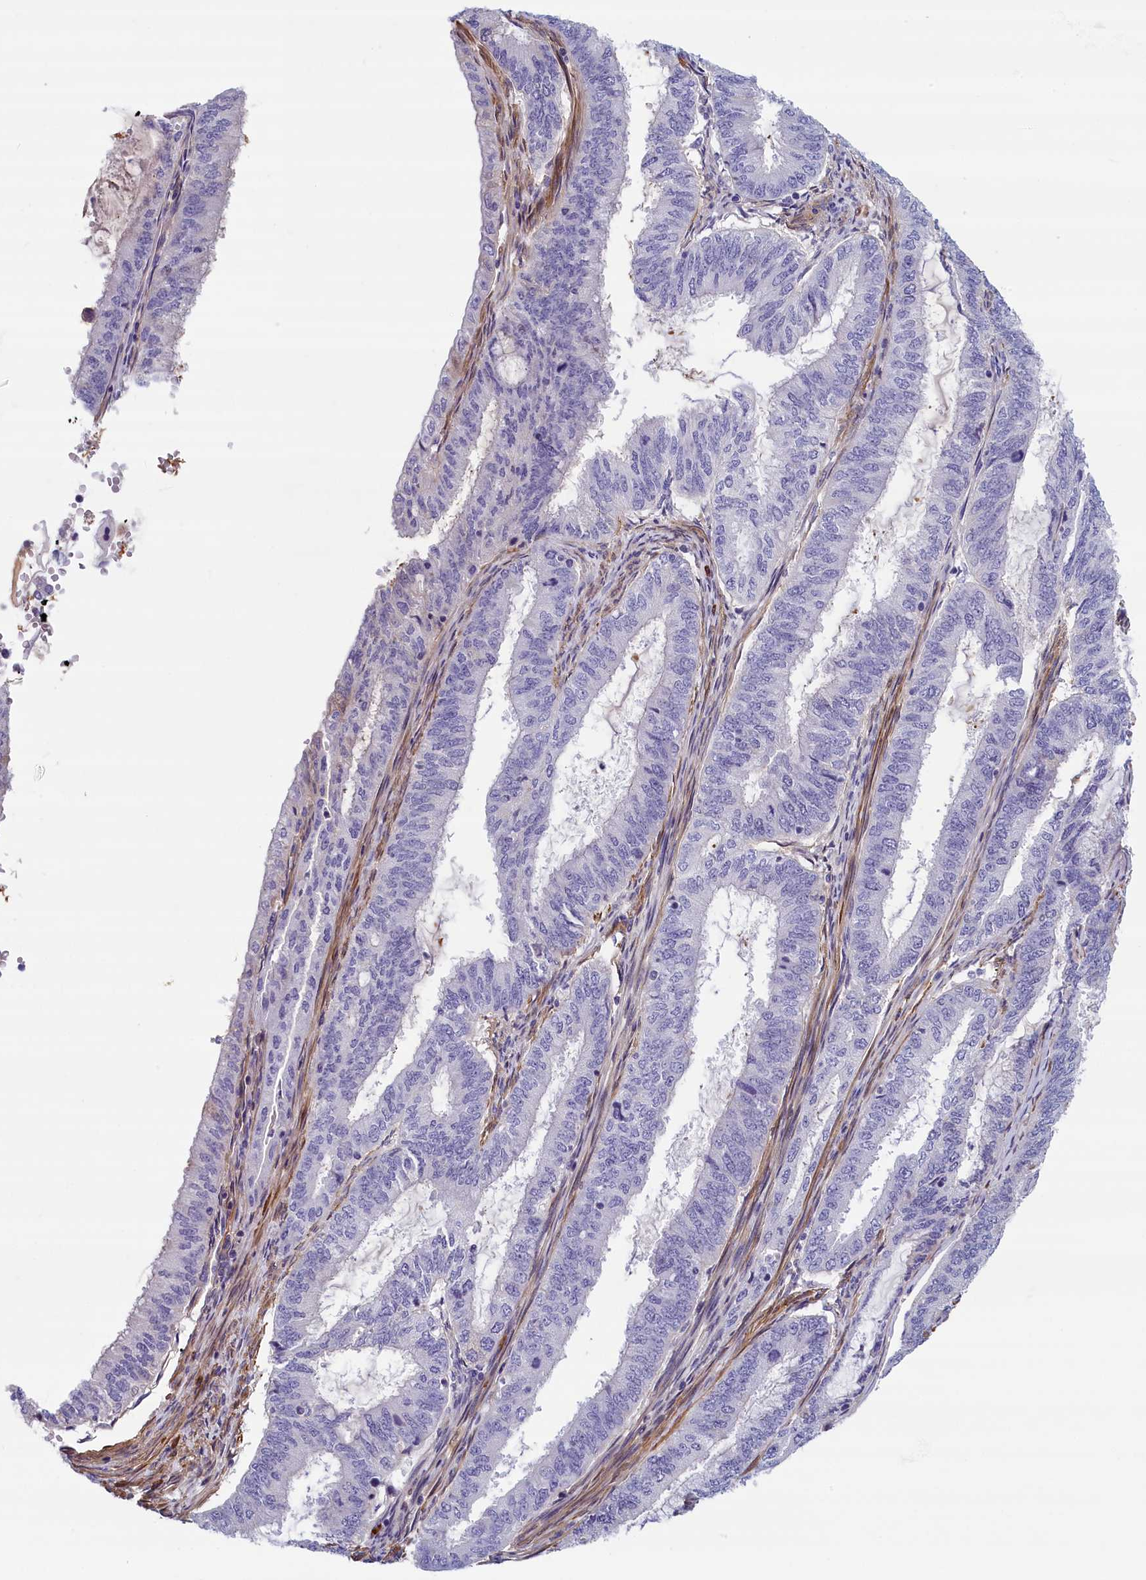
{"staining": {"intensity": "negative", "quantity": "none", "location": "none"}, "tissue": "endometrial cancer", "cell_type": "Tumor cells", "image_type": "cancer", "snomed": [{"axis": "morphology", "description": "Adenocarcinoma, NOS"}, {"axis": "topography", "description": "Endometrium"}], "caption": "Tumor cells show no significant expression in endometrial cancer.", "gene": "BCL2L13", "patient": {"sex": "female", "age": 51}}